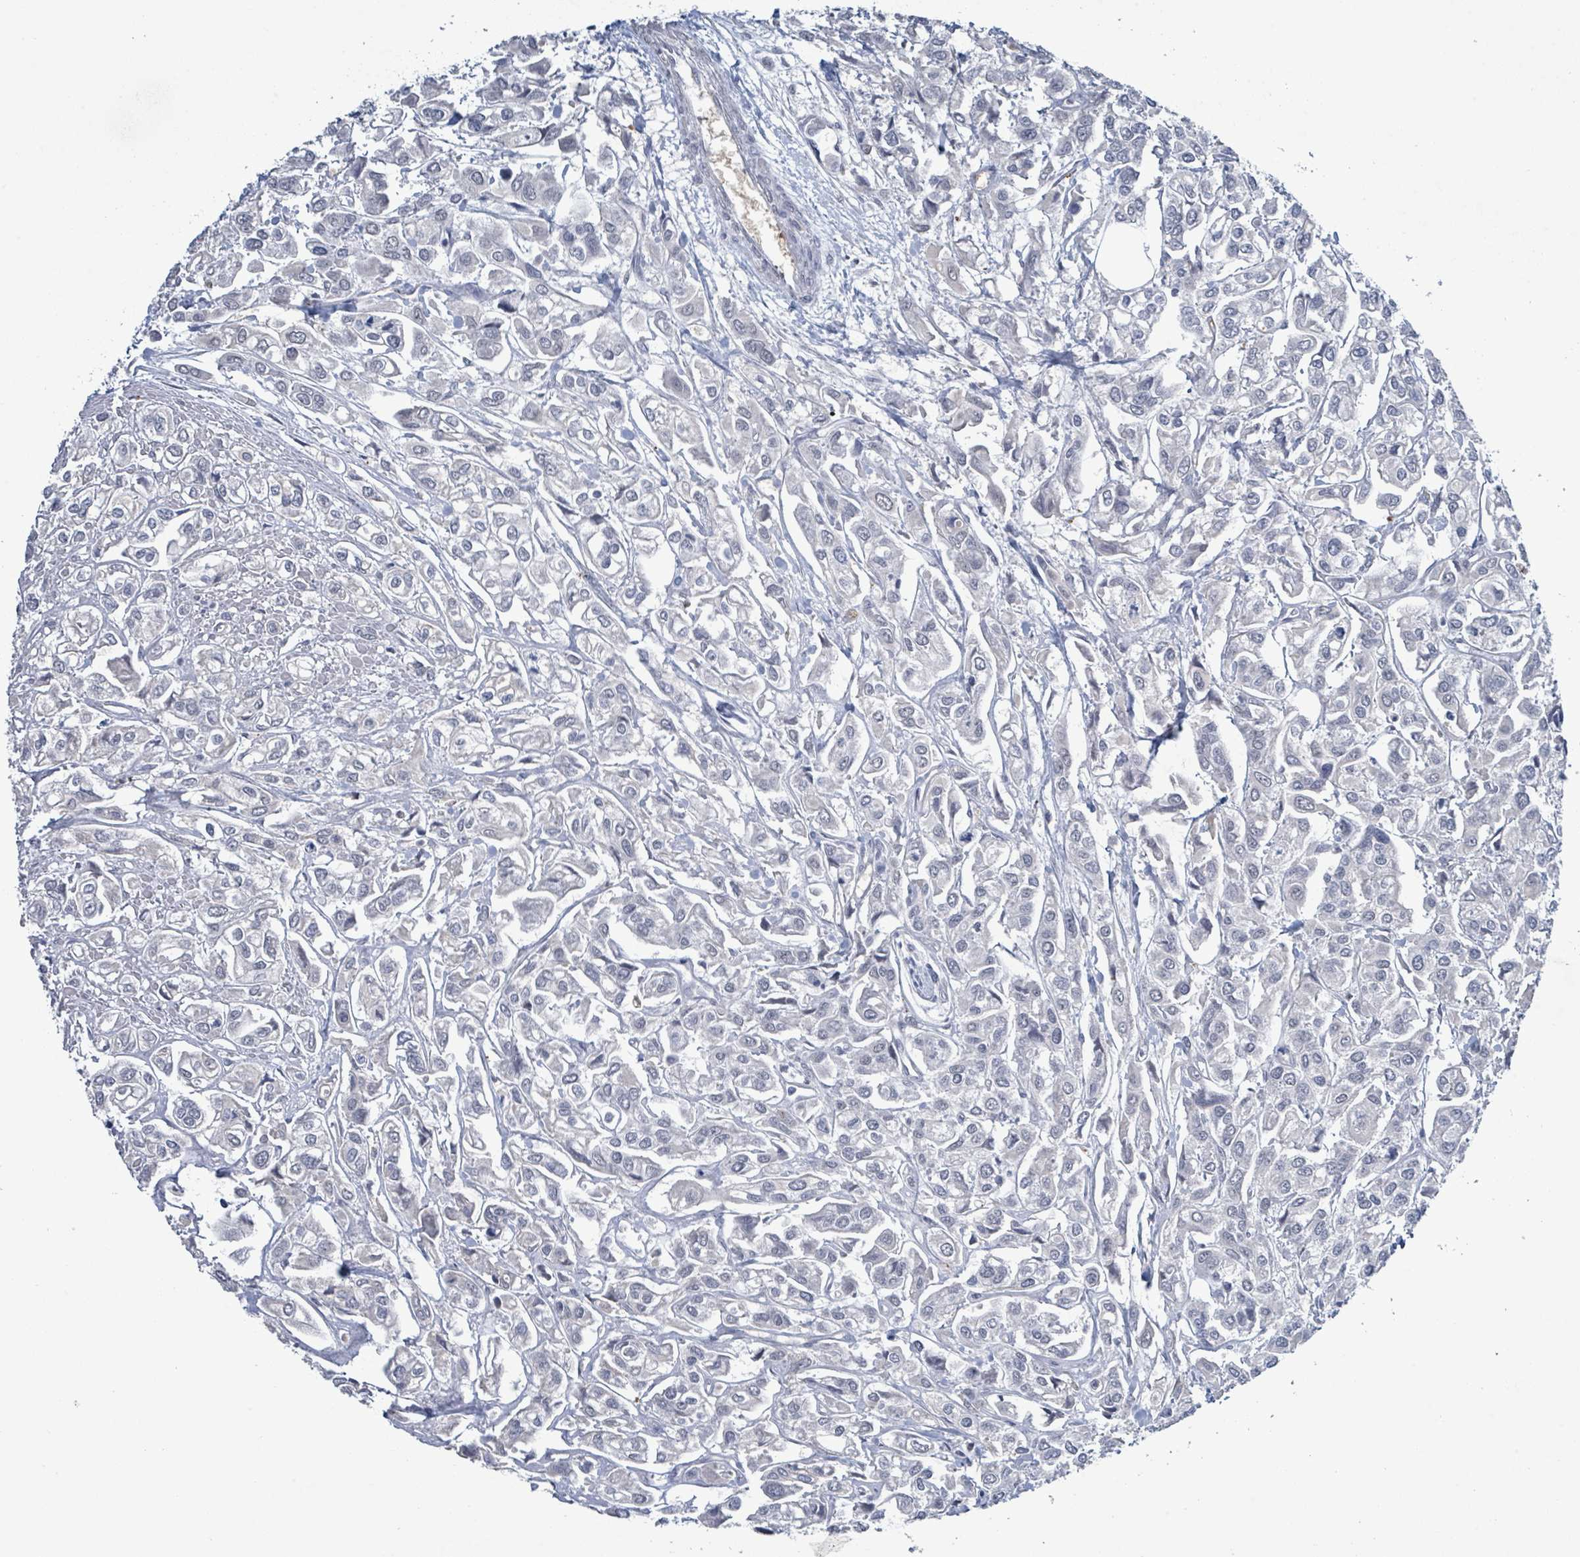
{"staining": {"intensity": "negative", "quantity": "none", "location": "none"}, "tissue": "urothelial cancer", "cell_type": "Tumor cells", "image_type": "cancer", "snomed": [{"axis": "morphology", "description": "Urothelial carcinoma, High grade"}, {"axis": "topography", "description": "Urinary bladder"}], "caption": "The micrograph reveals no significant staining in tumor cells of urothelial cancer.", "gene": "SEBOX", "patient": {"sex": "male", "age": 67}}